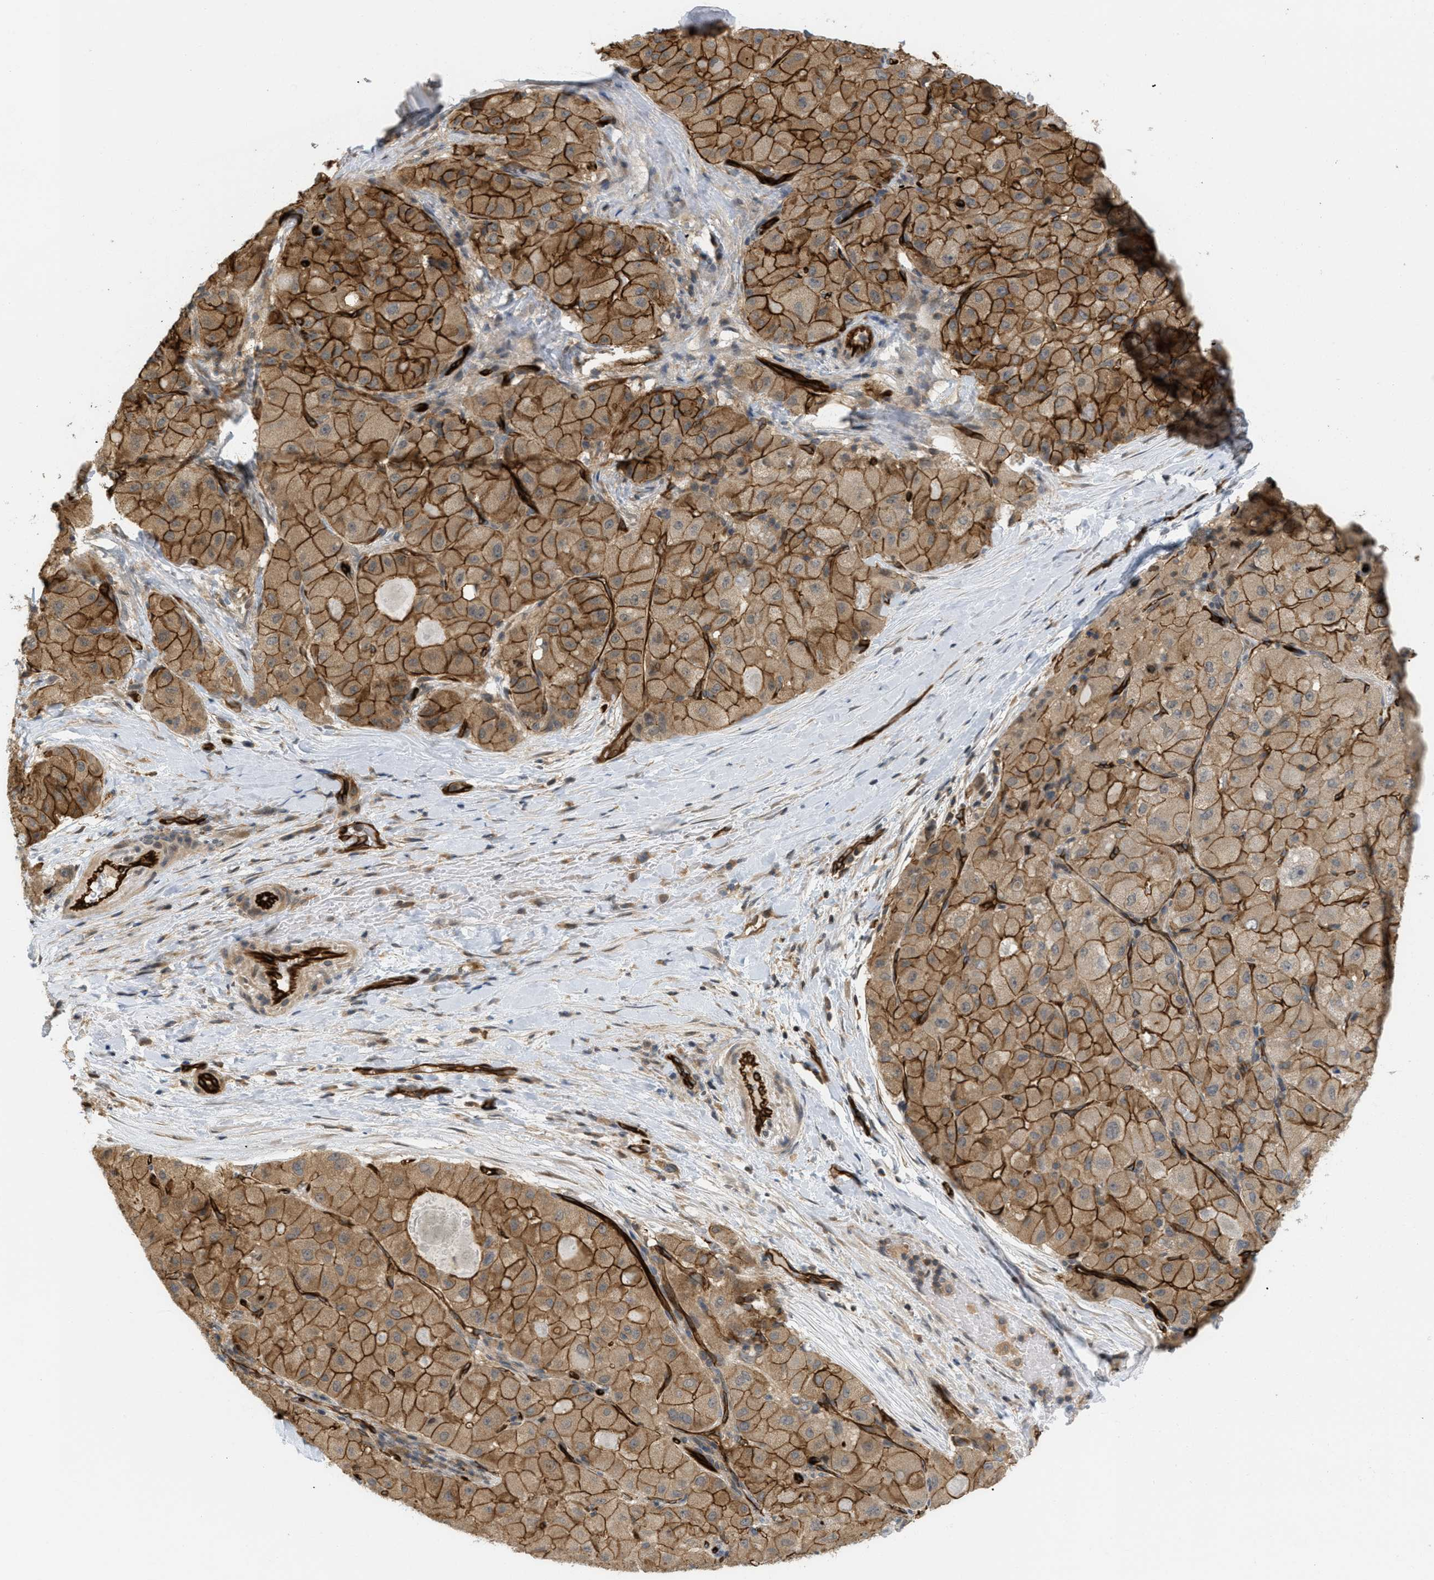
{"staining": {"intensity": "moderate", "quantity": ">75%", "location": "cytoplasmic/membranous"}, "tissue": "liver cancer", "cell_type": "Tumor cells", "image_type": "cancer", "snomed": [{"axis": "morphology", "description": "Carcinoma, Hepatocellular, NOS"}, {"axis": "topography", "description": "Liver"}], "caption": "An immunohistochemistry (IHC) image of tumor tissue is shown. Protein staining in brown highlights moderate cytoplasmic/membranous positivity in hepatocellular carcinoma (liver) within tumor cells.", "gene": "PALMD", "patient": {"sex": "male", "age": 80}}